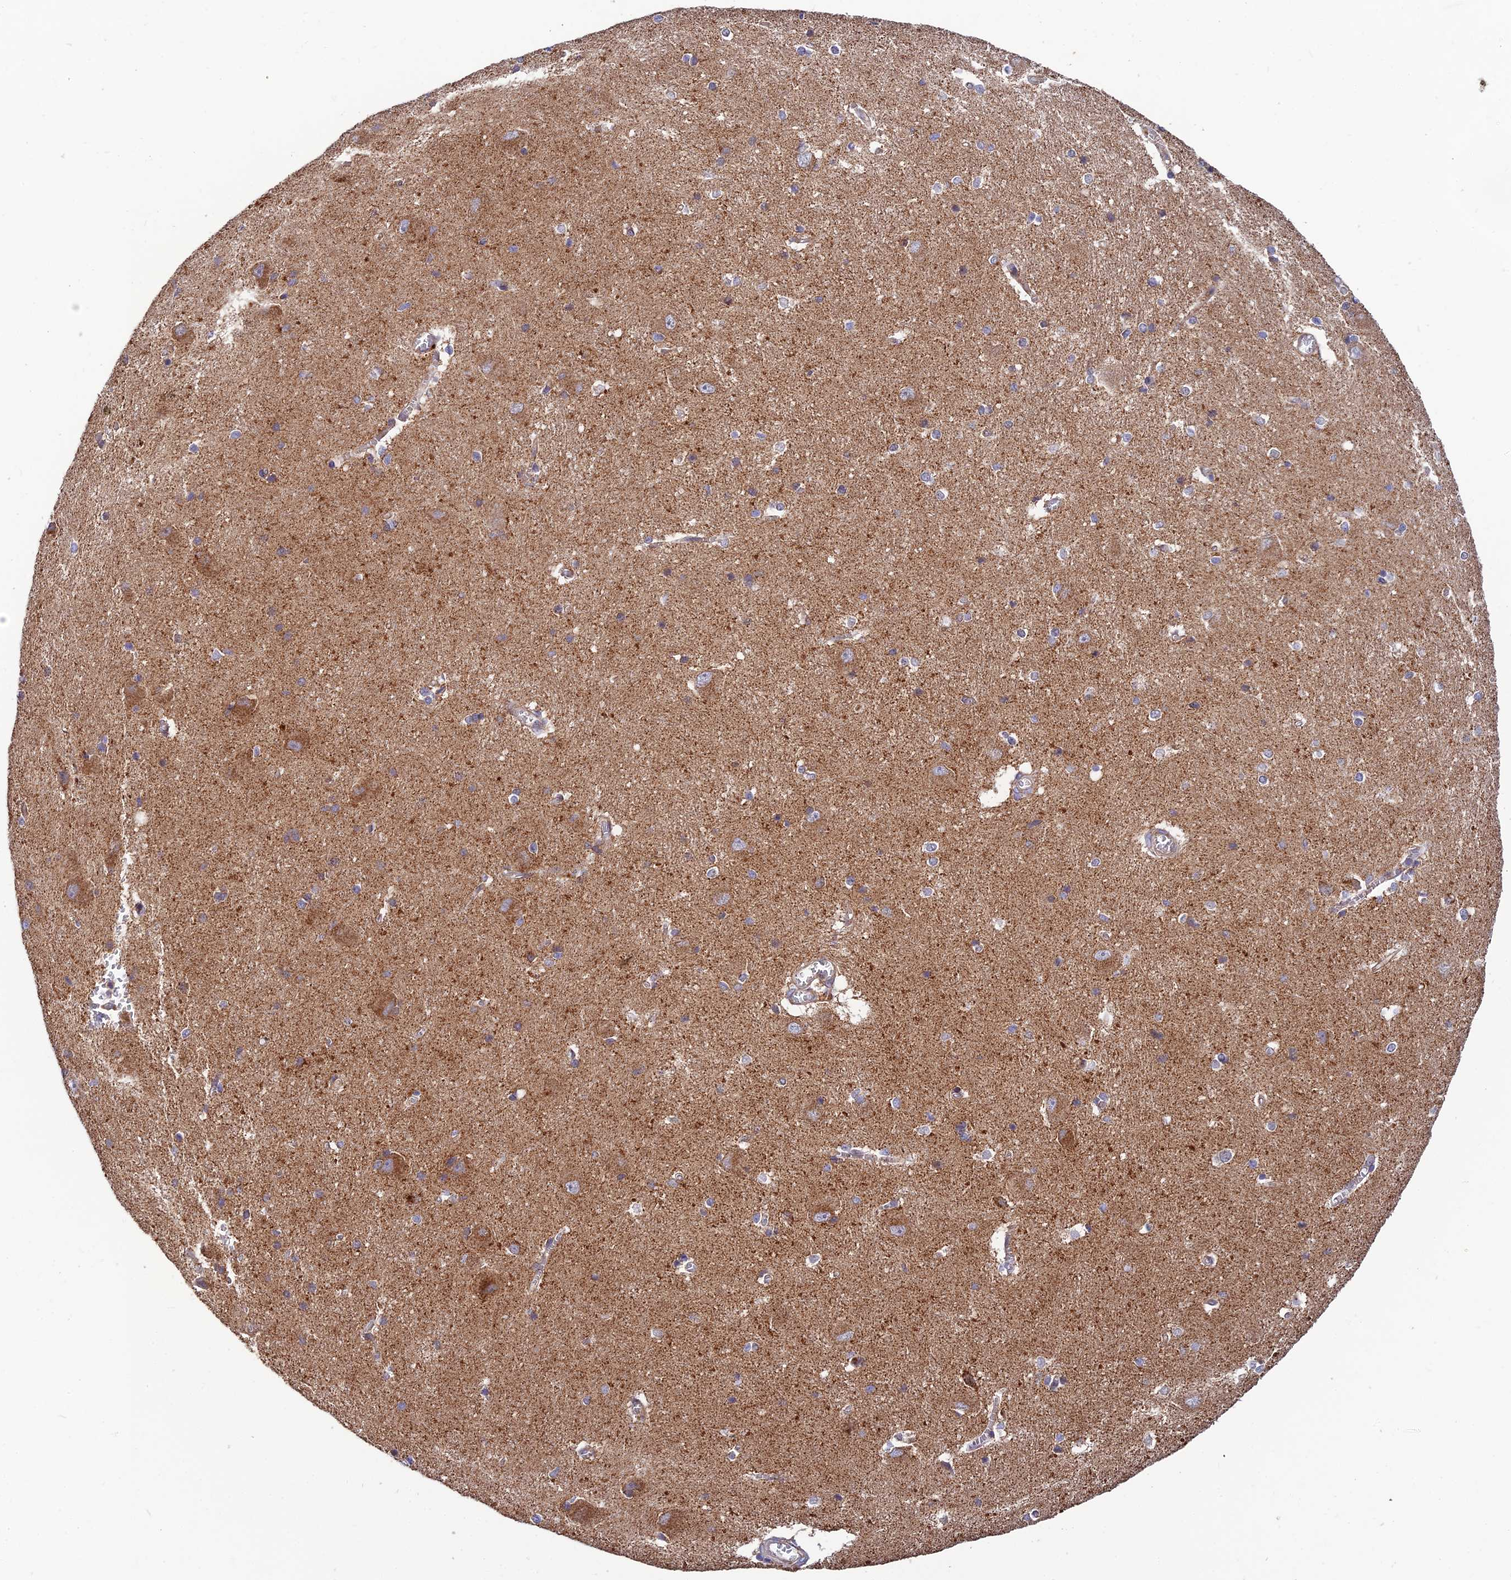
{"staining": {"intensity": "weak", "quantity": "25%-75%", "location": "cytoplasmic/membranous"}, "tissue": "caudate", "cell_type": "Glial cells", "image_type": "normal", "snomed": [{"axis": "morphology", "description": "Normal tissue, NOS"}, {"axis": "topography", "description": "Lateral ventricle wall"}], "caption": "Protein staining of unremarkable caudate exhibits weak cytoplasmic/membranous staining in about 25%-75% of glial cells.", "gene": "PODNL1", "patient": {"sex": "male", "age": 37}}